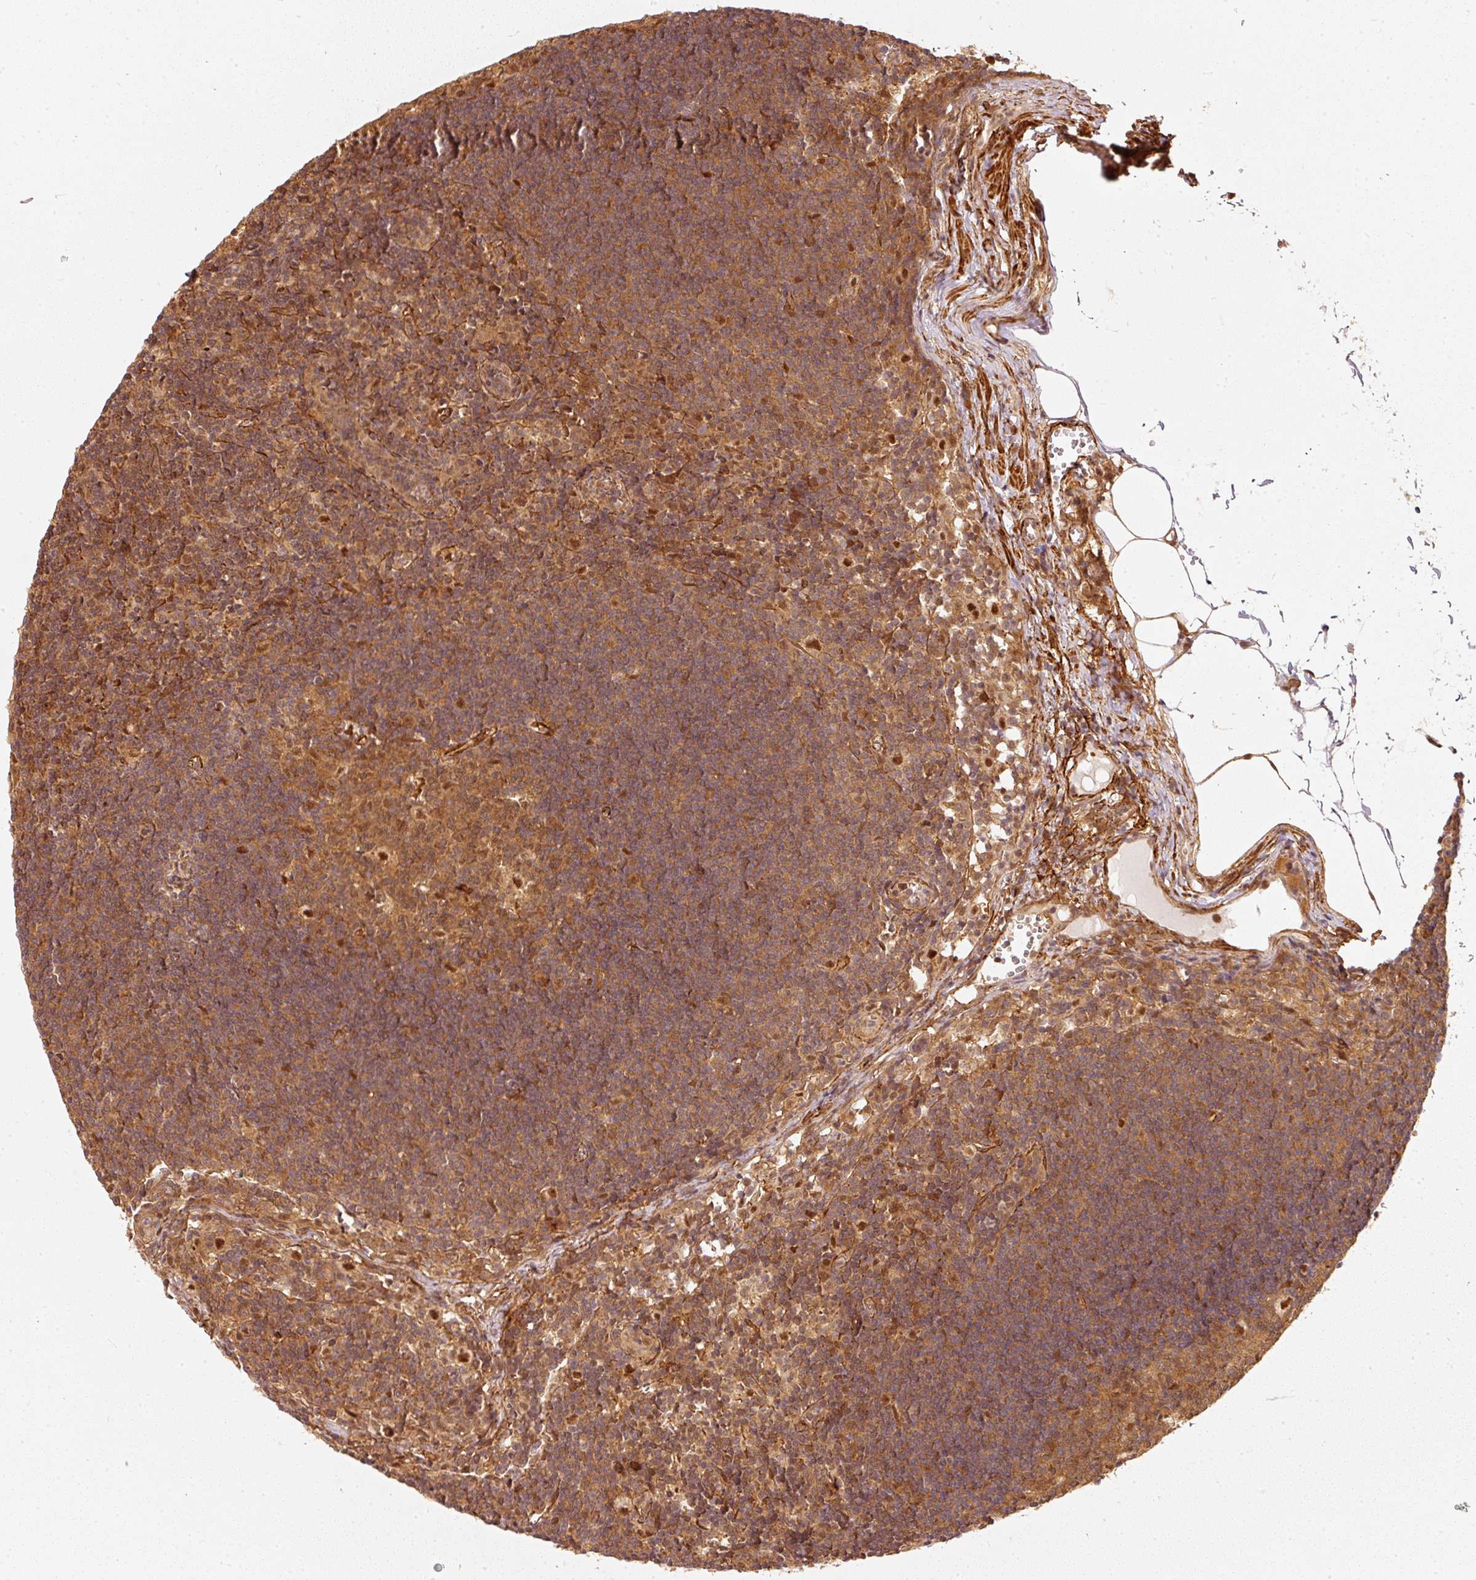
{"staining": {"intensity": "moderate", "quantity": ">75%", "location": "cytoplasmic/membranous,nuclear"}, "tissue": "lymph node", "cell_type": "Germinal center cells", "image_type": "normal", "snomed": [{"axis": "morphology", "description": "Normal tissue, NOS"}, {"axis": "topography", "description": "Lymph node"}], "caption": "IHC photomicrograph of normal human lymph node stained for a protein (brown), which exhibits medium levels of moderate cytoplasmic/membranous,nuclear positivity in about >75% of germinal center cells.", "gene": "PSMD1", "patient": {"sex": "female", "age": 29}}